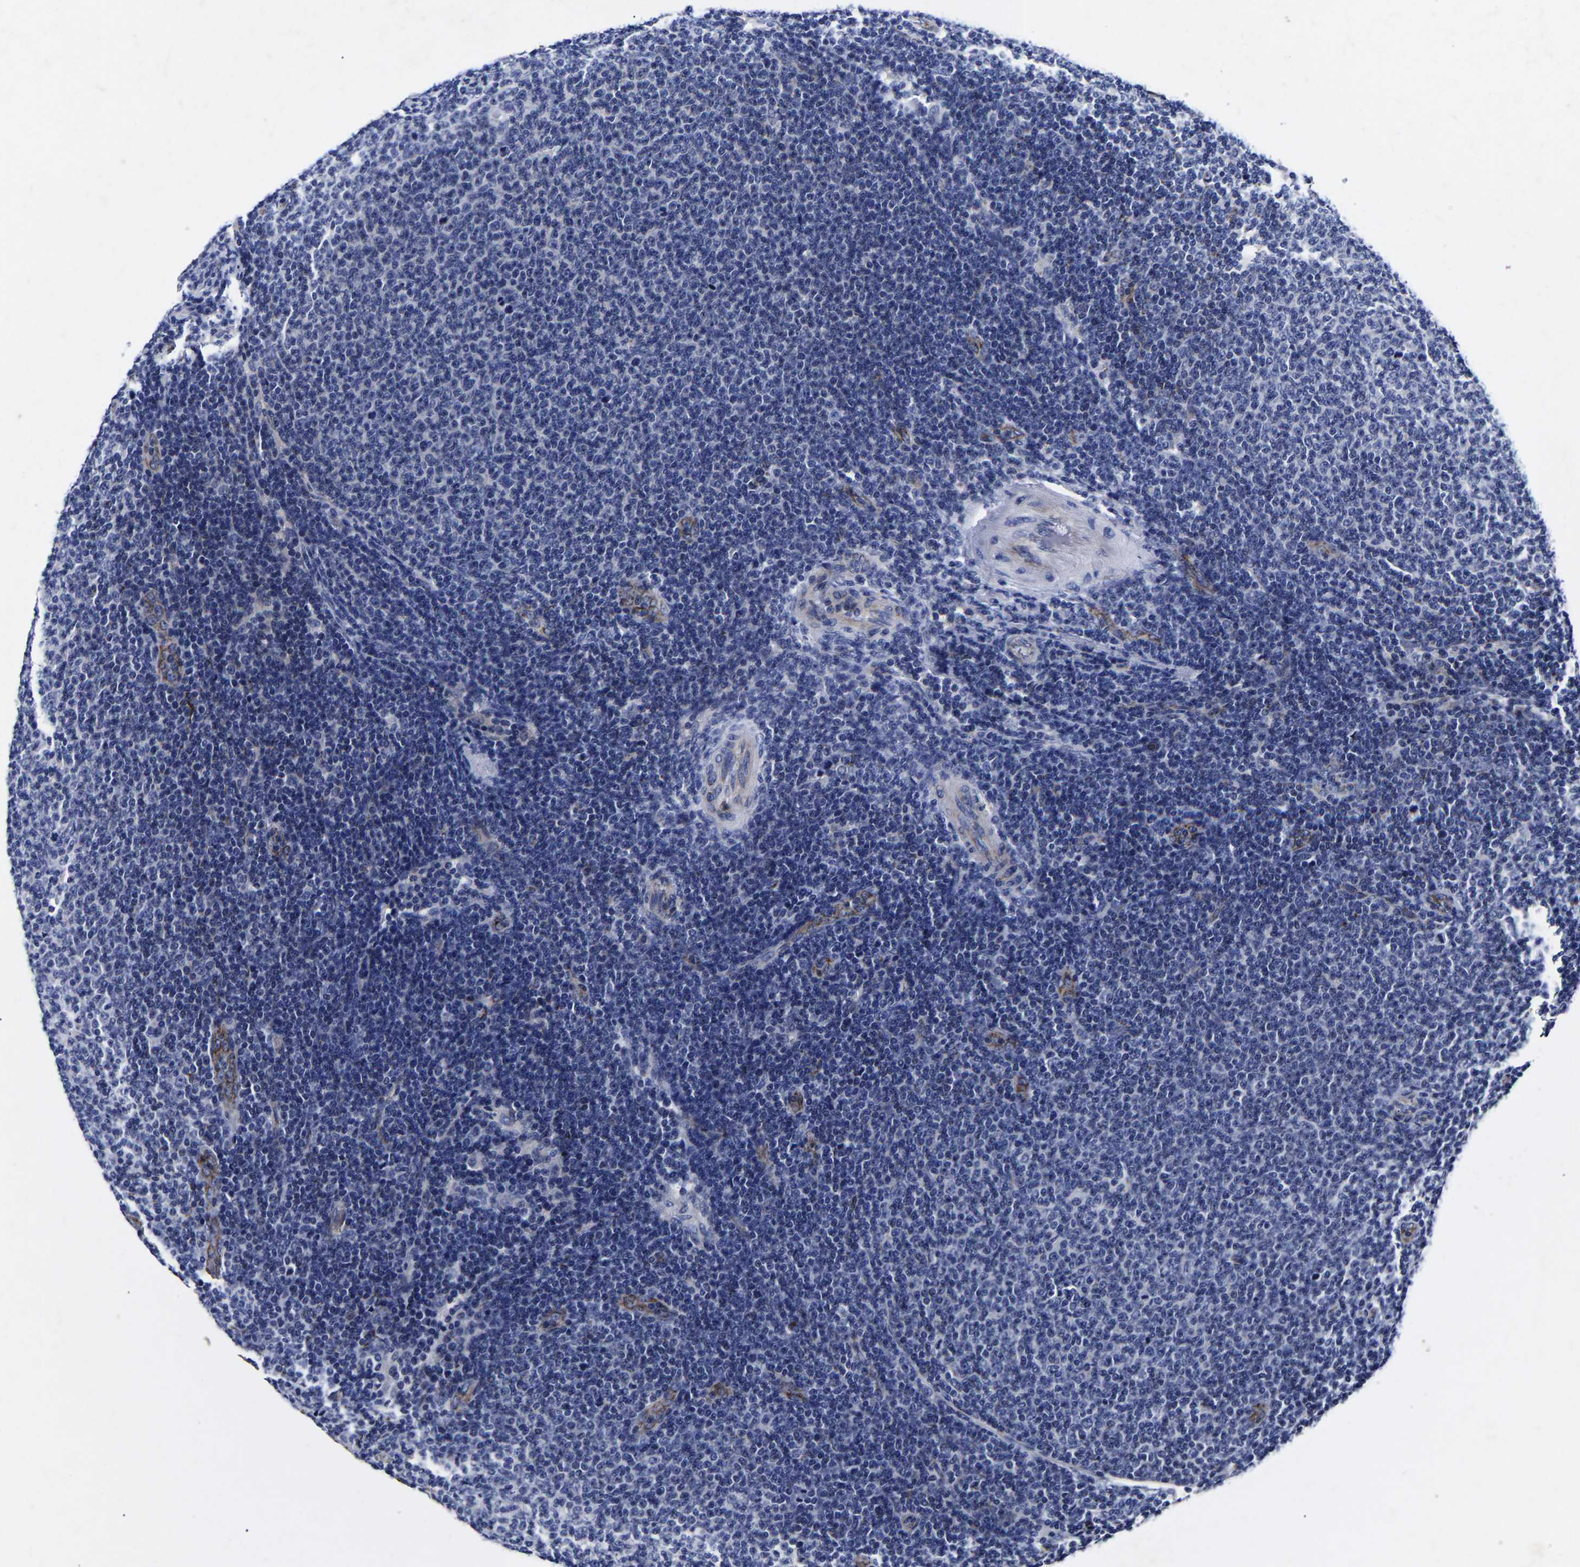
{"staining": {"intensity": "negative", "quantity": "none", "location": "none"}, "tissue": "lymphoma", "cell_type": "Tumor cells", "image_type": "cancer", "snomed": [{"axis": "morphology", "description": "Malignant lymphoma, non-Hodgkin's type, Low grade"}, {"axis": "topography", "description": "Lymph node"}], "caption": "IHC image of neoplastic tissue: low-grade malignant lymphoma, non-Hodgkin's type stained with DAB (3,3'-diaminobenzidine) displays no significant protein positivity in tumor cells.", "gene": "AASS", "patient": {"sex": "male", "age": 66}}